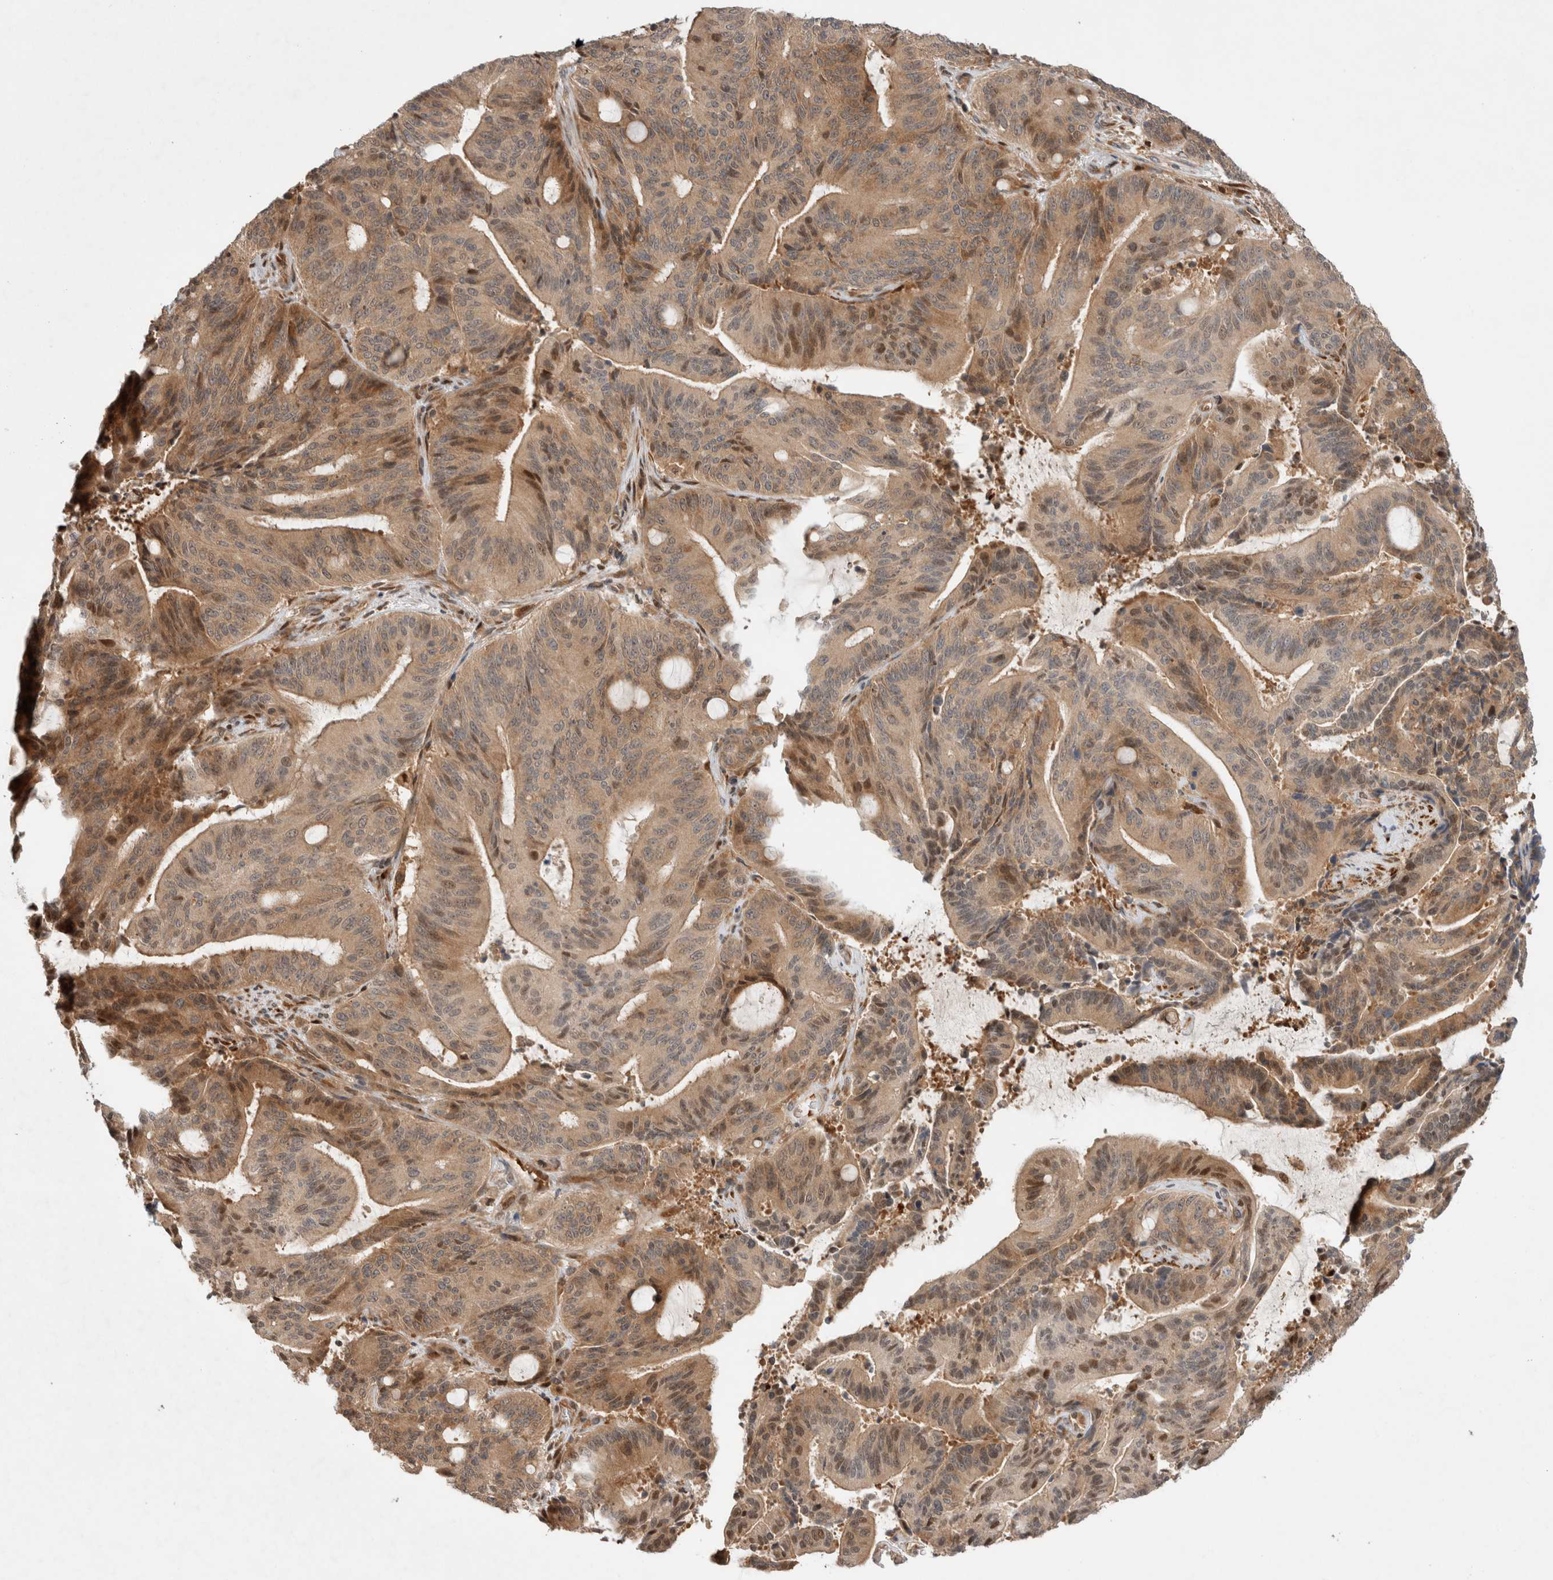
{"staining": {"intensity": "moderate", "quantity": ">75%", "location": "cytoplasmic/membranous,nuclear"}, "tissue": "liver cancer", "cell_type": "Tumor cells", "image_type": "cancer", "snomed": [{"axis": "morphology", "description": "Normal tissue, NOS"}, {"axis": "morphology", "description": "Cholangiocarcinoma"}, {"axis": "topography", "description": "Liver"}, {"axis": "topography", "description": "Peripheral nerve tissue"}], "caption": "Protein staining of liver cancer tissue demonstrates moderate cytoplasmic/membranous and nuclear positivity in approximately >75% of tumor cells. The protein is shown in brown color, while the nuclei are stained blue.", "gene": "OTUD6B", "patient": {"sex": "female", "age": 73}}